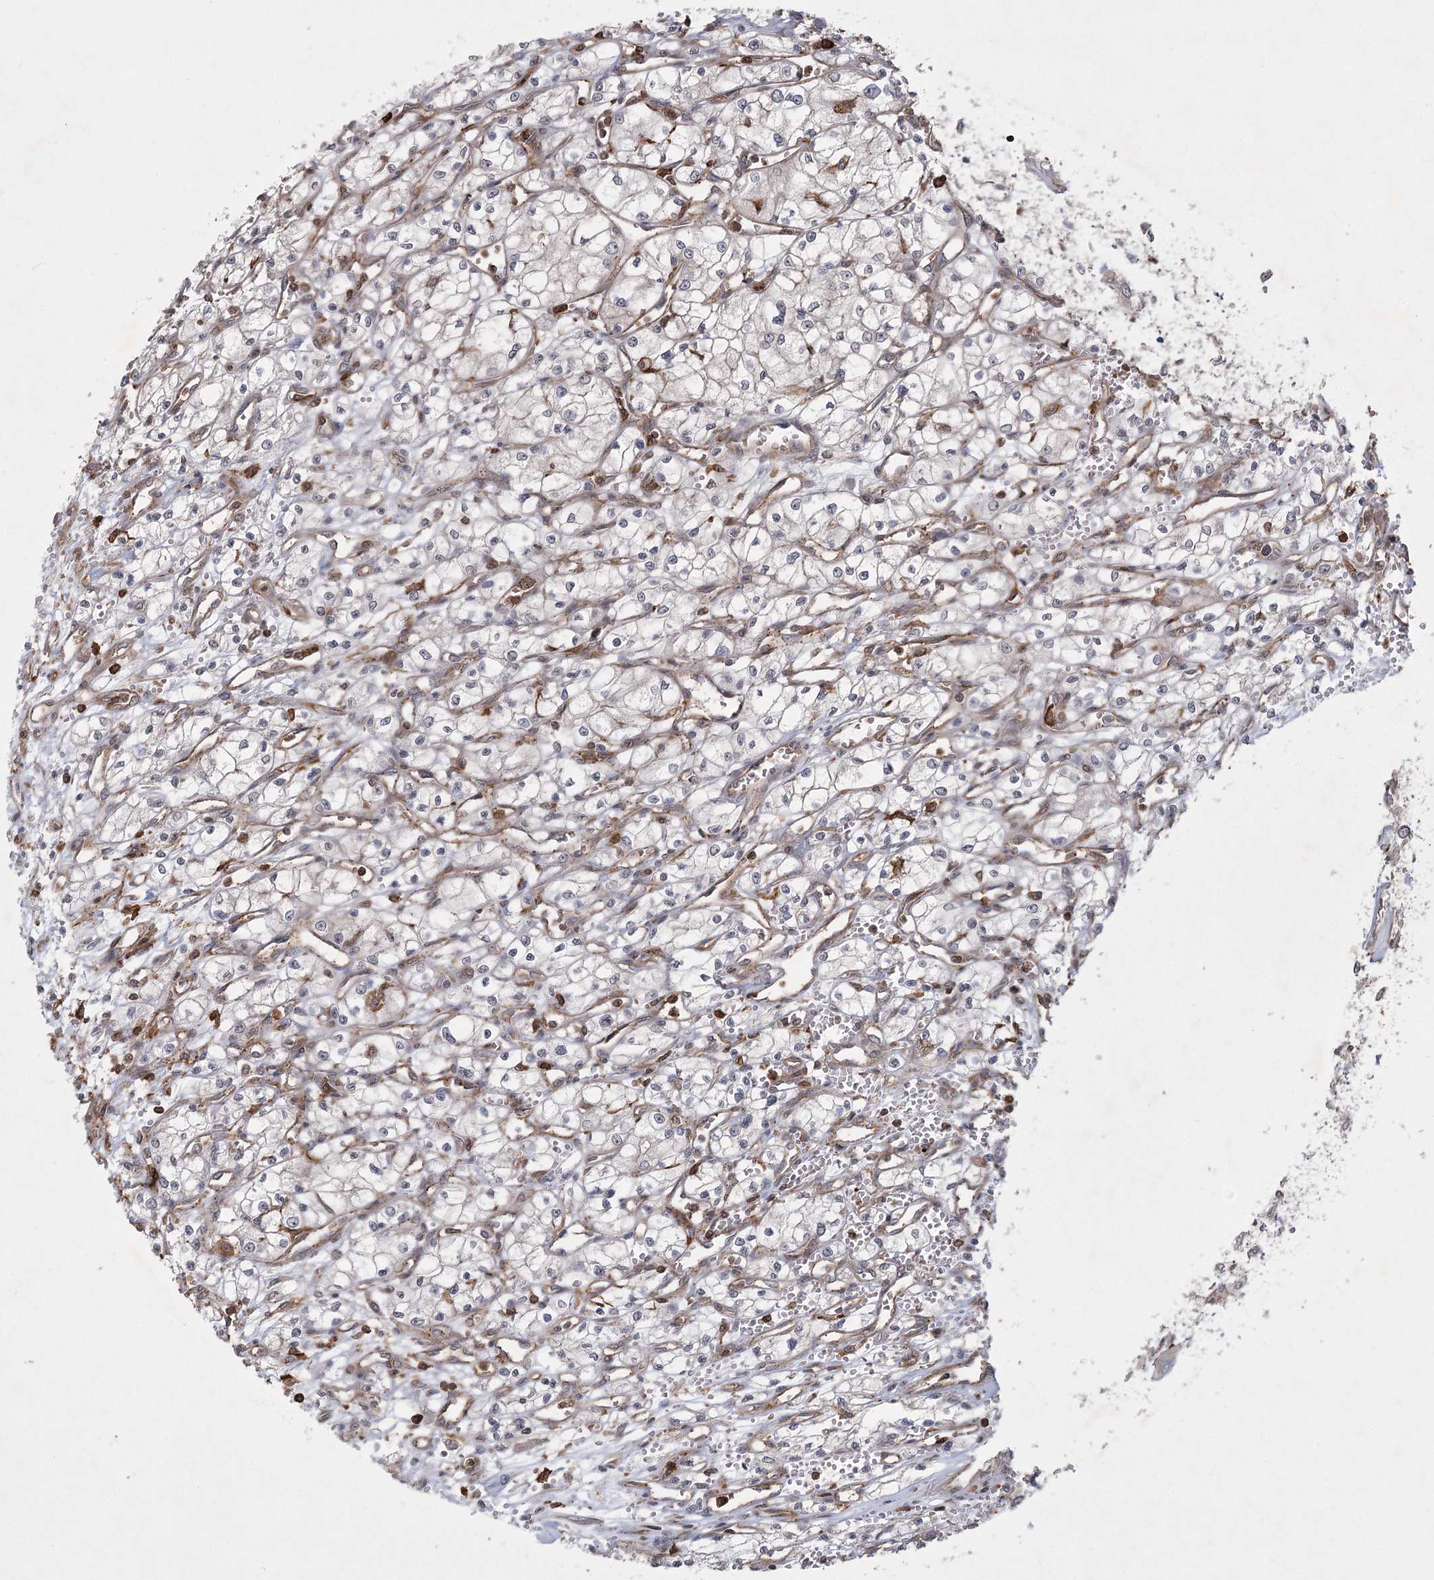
{"staining": {"intensity": "negative", "quantity": "none", "location": "none"}, "tissue": "renal cancer", "cell_type": "Tumor cells", "image_type": "cancer", "snomed": [{"axis": "morphology", "description": "Adenocarcinoma, NOS"}, {"axis": "topography", "description": "Kidney"}], "caption": "An immunohistochemistry image of adenocarcinoma (renal) is shown. There is no staining in tumor cells of adenocarcinoma (renal).", "gene": "MEPE", "patient": {"sex": "male", "age": 59}}